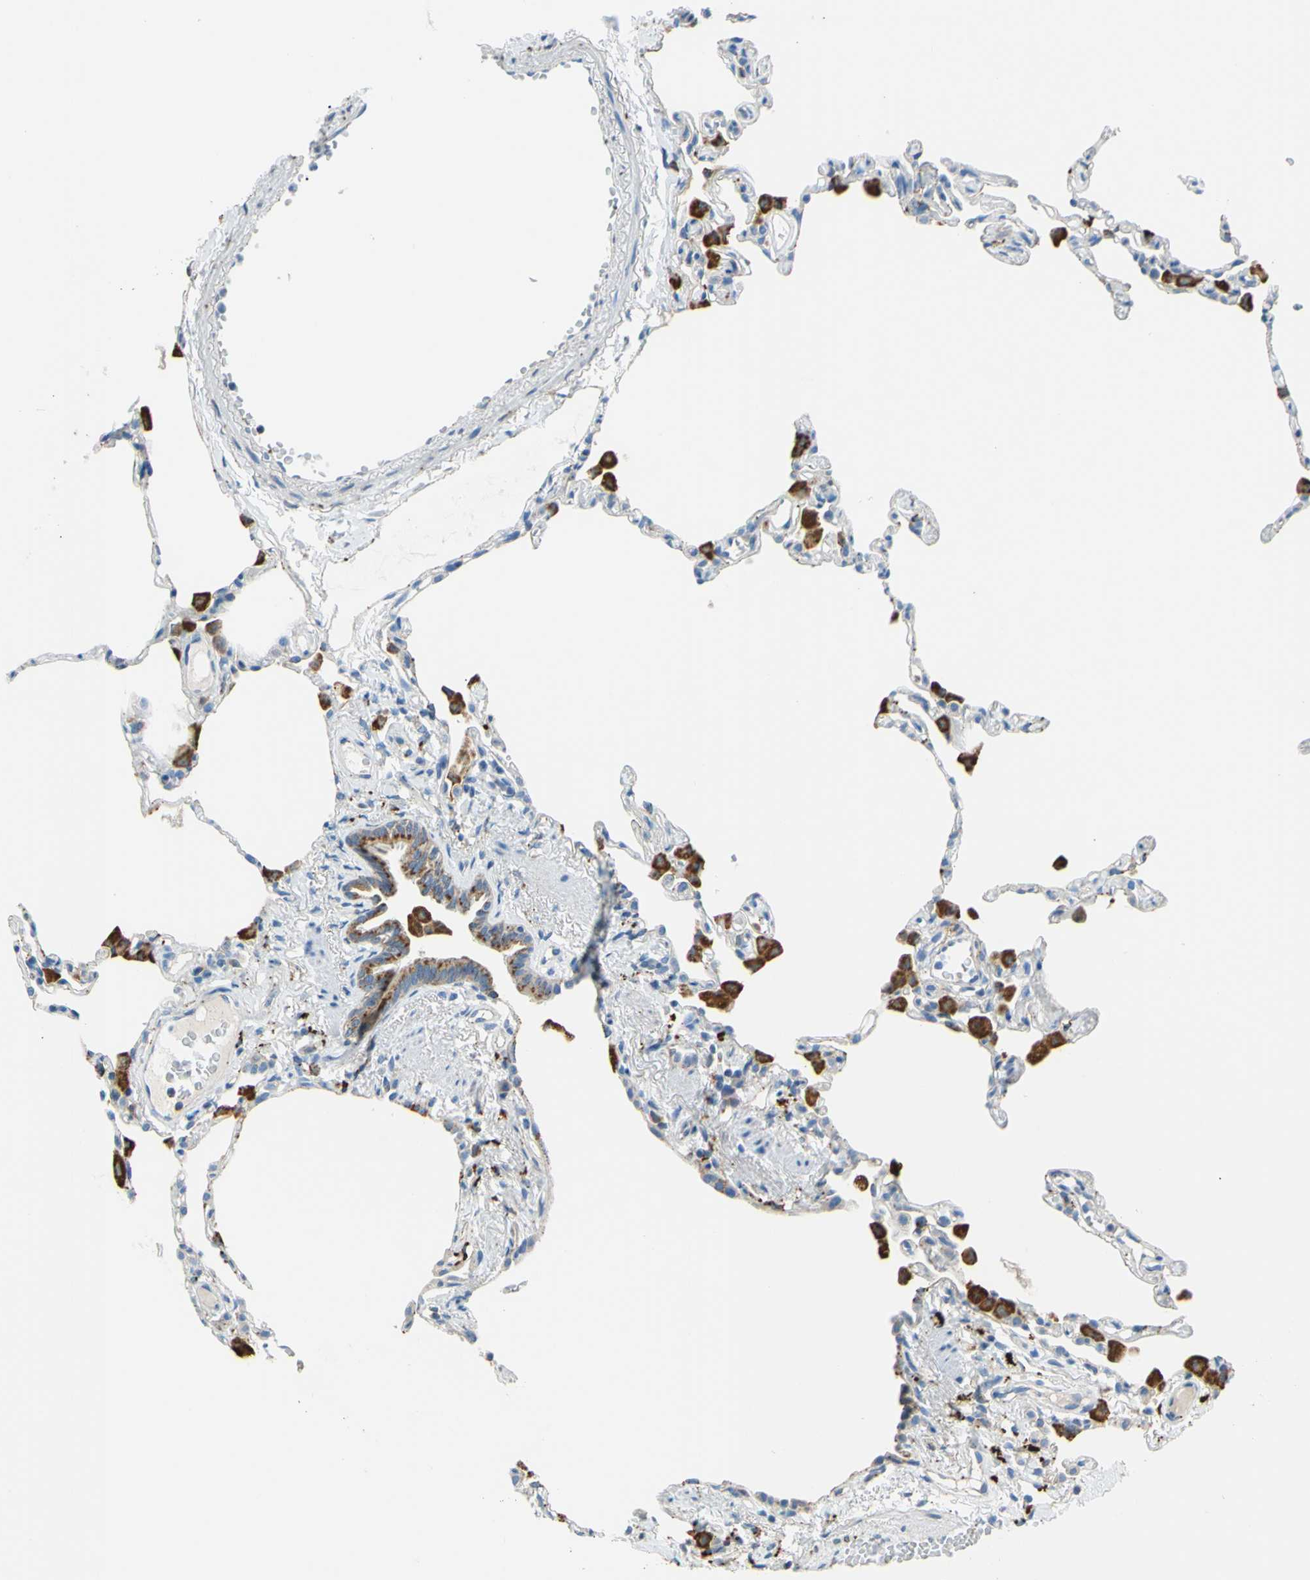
{"staining": {"intensity": "weak", "quantity": "<25%", "location": "cytoplasmic/membranous"}, "tissue": "lung", "cell_type": "Alveolar cells", "image_type": "normal", "snomed": [{"axis": "morphology", "description": "Normal tissue, NOS"}, {"axis": "topography", "description": "Lung"}], "caption": "Benign lung was stained to show a protein in brown. There is no significant positivity in alveolar cells.", "gene": "CTSD", "patient": {"sex": "female", "age": 49}}